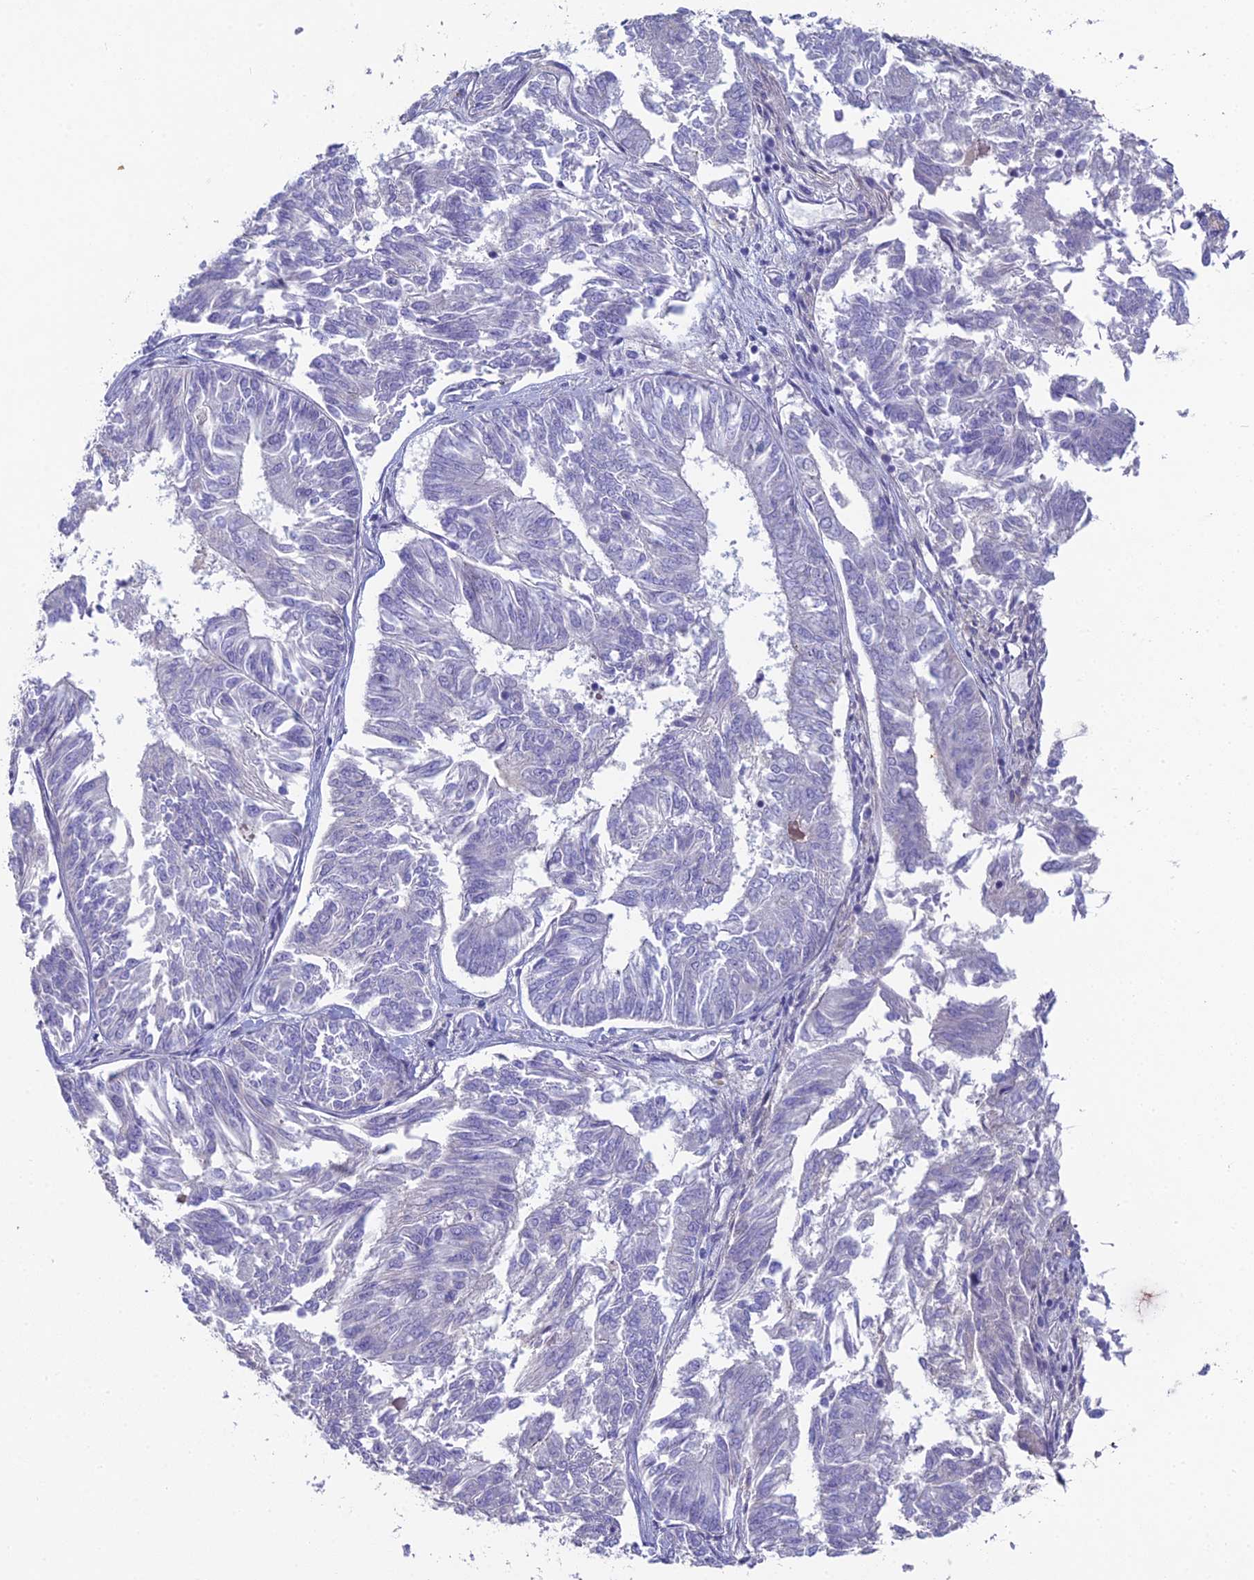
{"staining": {"intensity": "negative", "quantity": "none", "location": "none"}, "tissue": "endometrial cancer", "cell_type": "Tumor cells", "image_type": "cancer", "snomed": [{"axis": "morphology", "description": "Adenocarcinoma, NOS"}, {"axis": "topography", "description": "Endometrium"}], "caption": "Immunohistochemistry image of human endometrial cancer (adenocarcinoma) stained for a protein (brown), which exhibits no positivity in tumor cells. (Immunohistochemistry, brightfield microscopy, high magnification).", "gene": "NCAM1", "patient": {"sex": "female", "age": 58}}